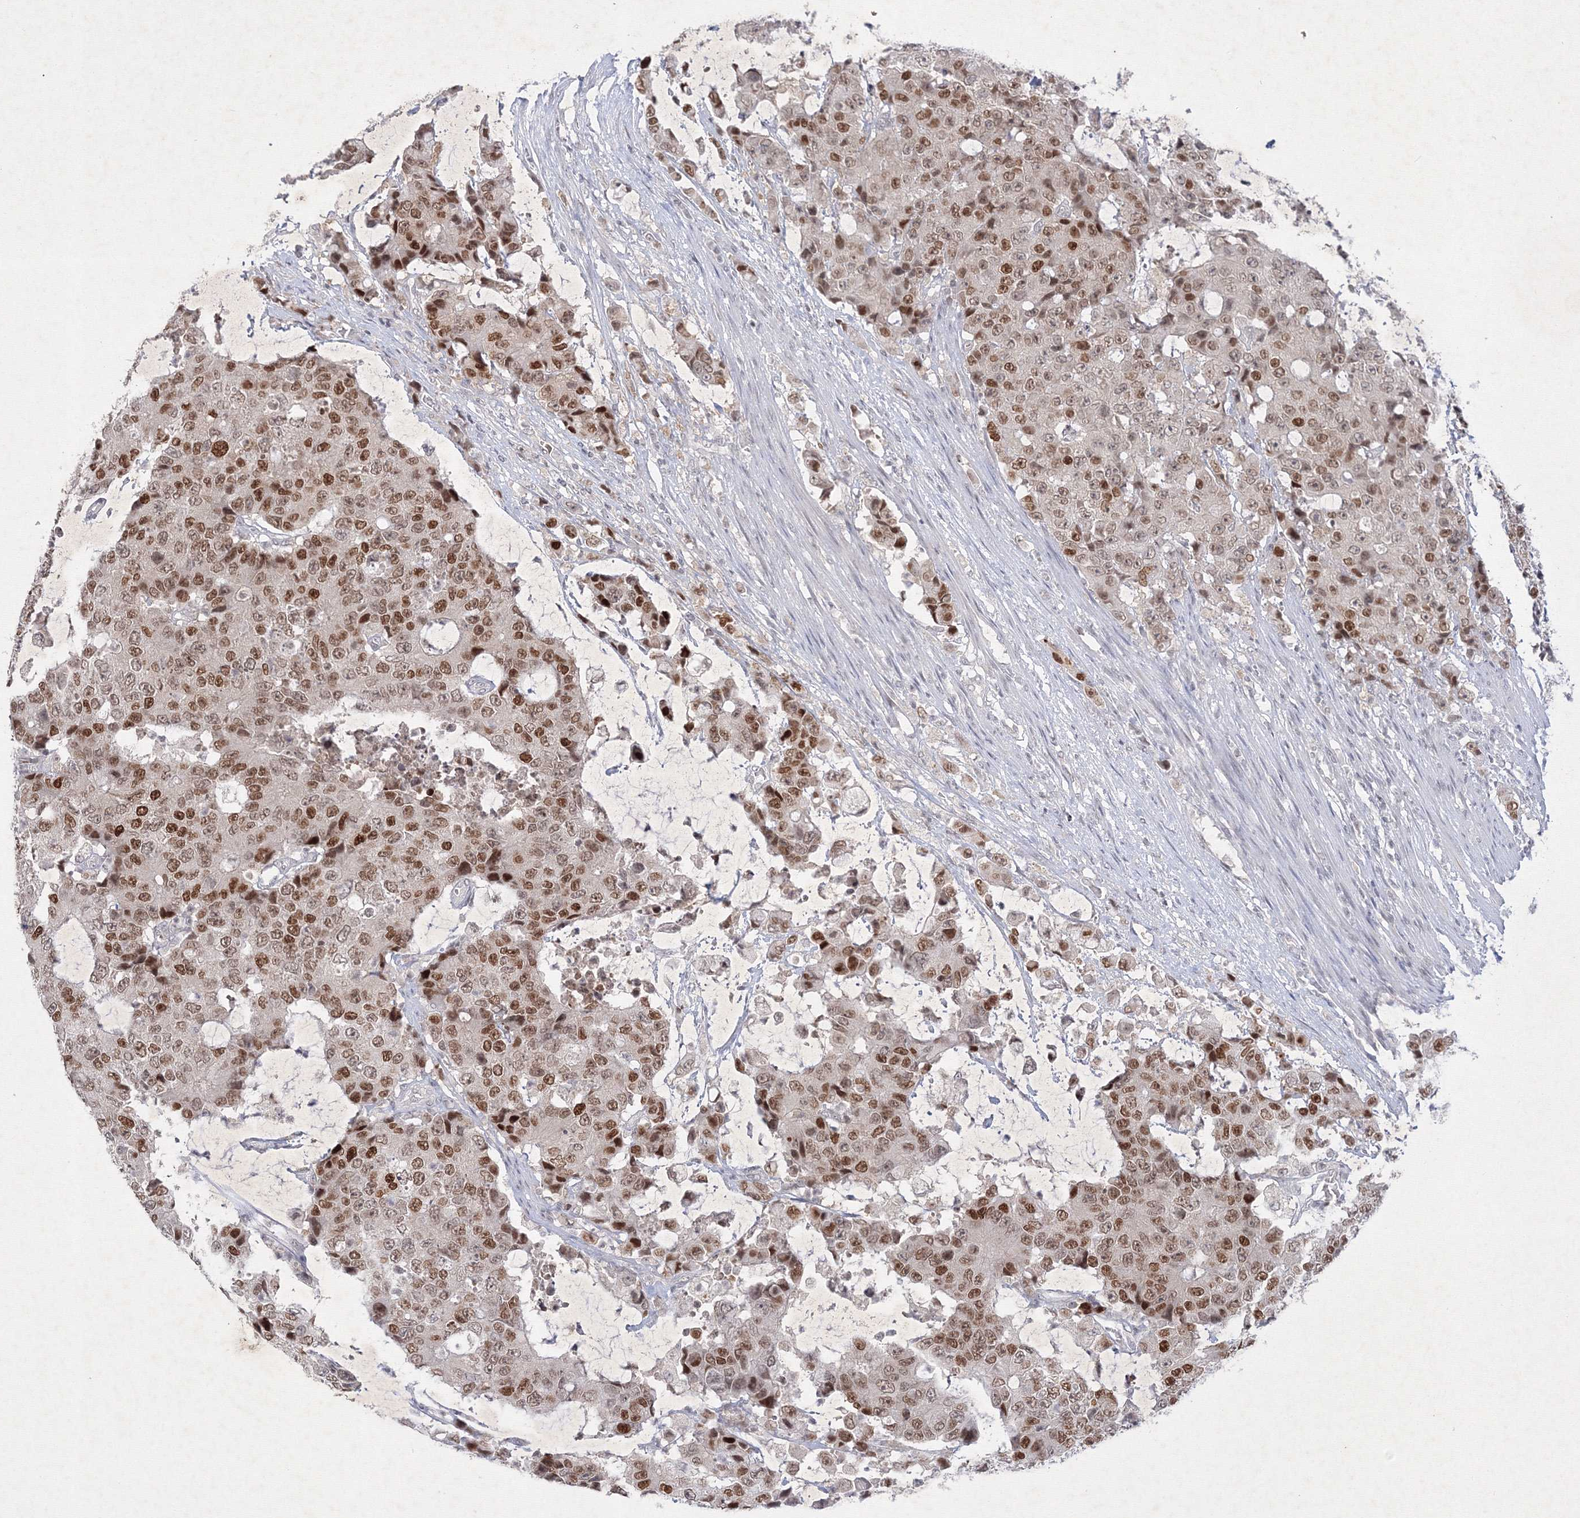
{"staining": {"intensity": "moderate", "quantity": ">75%", "location": "nuclear"}, "tissue": "colorectal cancer", "cell_type": "Tumor cells", "image_type": "cancer", "snomed": [{"axis": "morphology", "description": "Adenocarcinoma, NOS"}, {"axis": "topography", "description": "Colon"}], "caption": "A medium amount of moderate nuclear positivity is present in approximately >75% of tumor cells in adenocarcinoma (colorectal) tissue.", "gene": "NXPE3", "patient": {"sex": "female", "age": 86}}